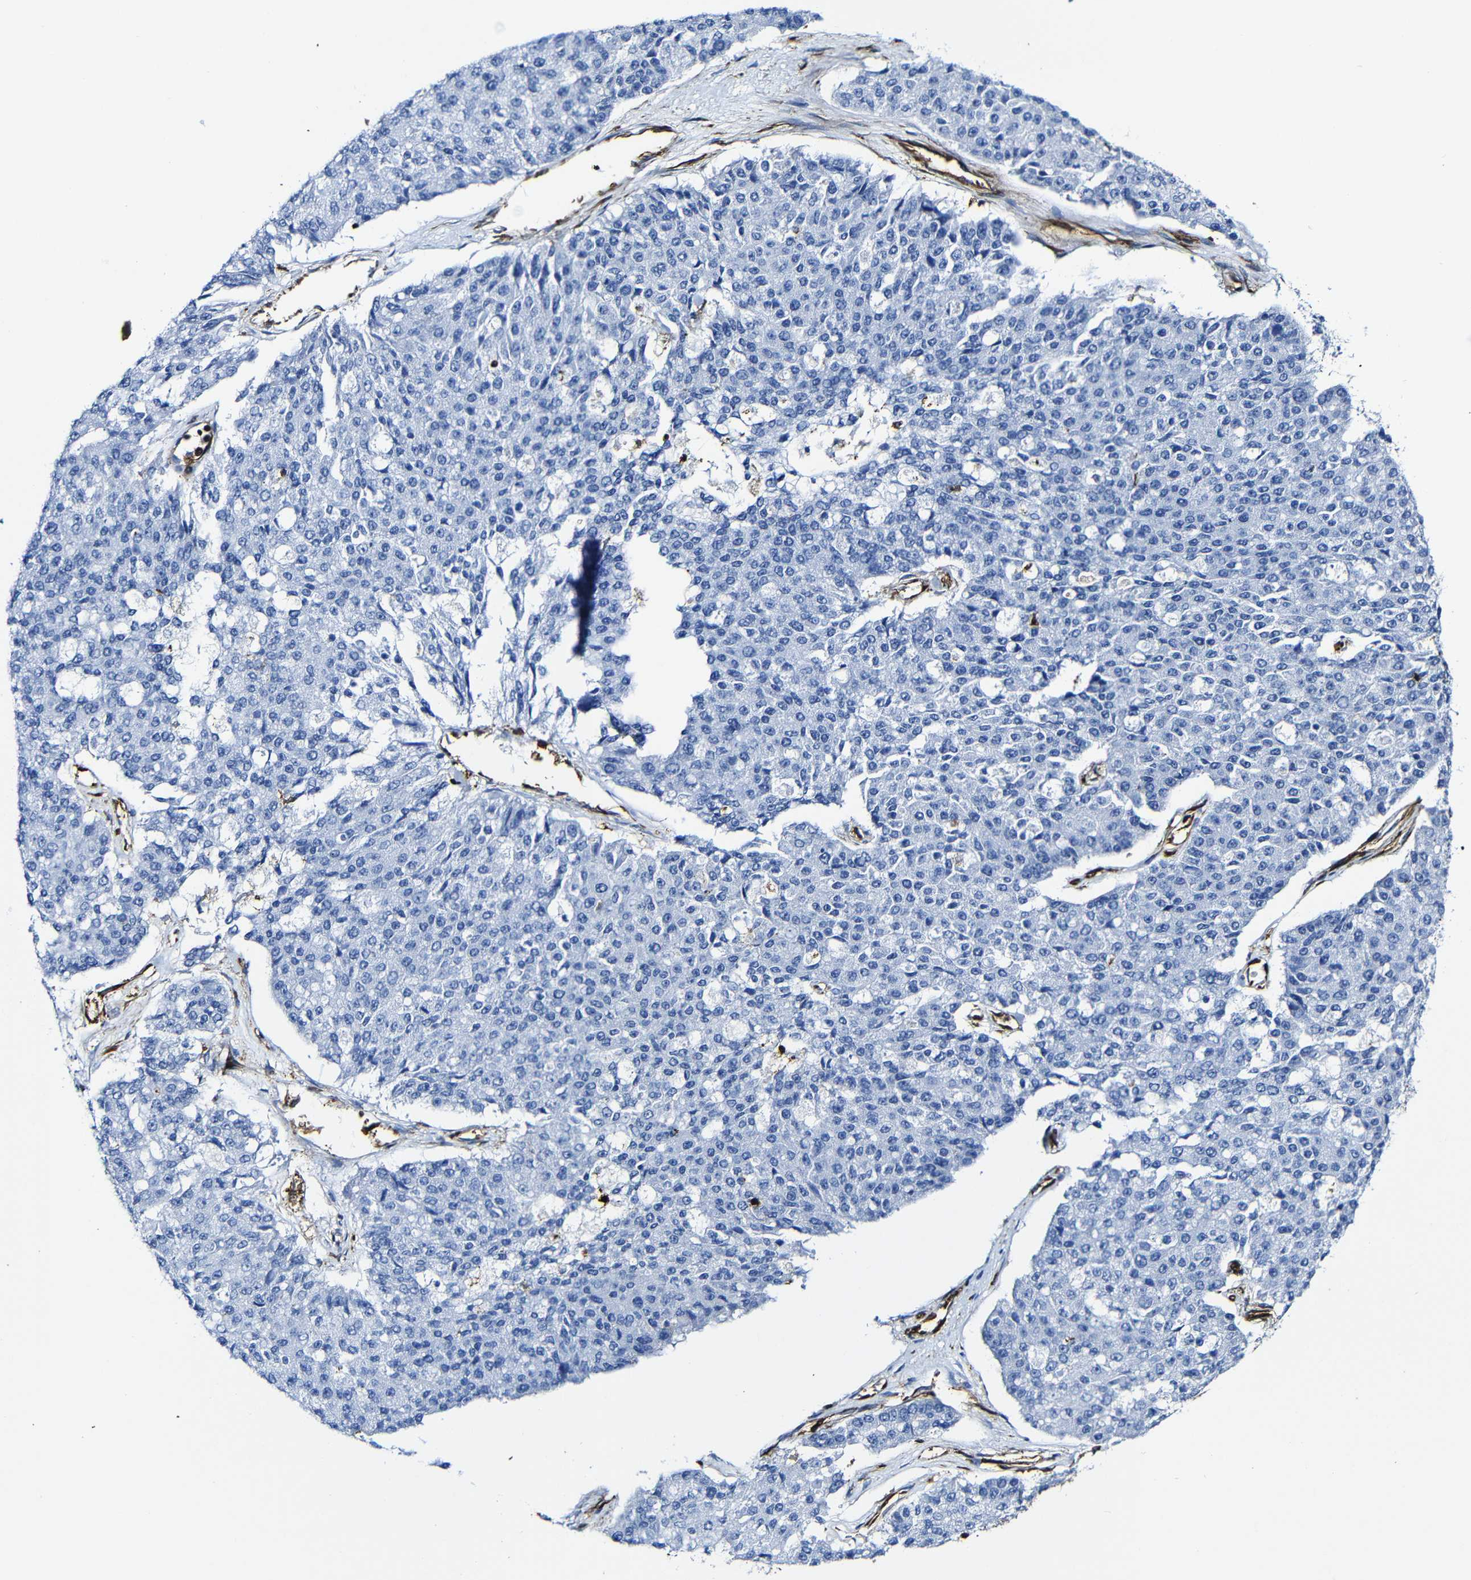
{"staining": {"intensity": "negative", "quantity": "none", "location": "none"}, "tissue": "pancreatic cancer", "cell_type": "Tumor cells", "image_type": "cancer", "snomed": [{"axis": "morphology", "description": "Adenocarcinoma, NOS"}, {"axis": "topography", "description": "Pancreas"}], "caption": "DAB immunohistochemical staining of human pancreatic cancer (adenocarcinoma) shows no significant staining in tumor cells.", "gene": "MSN", "patient": {"sex": "male", "age": 50}}